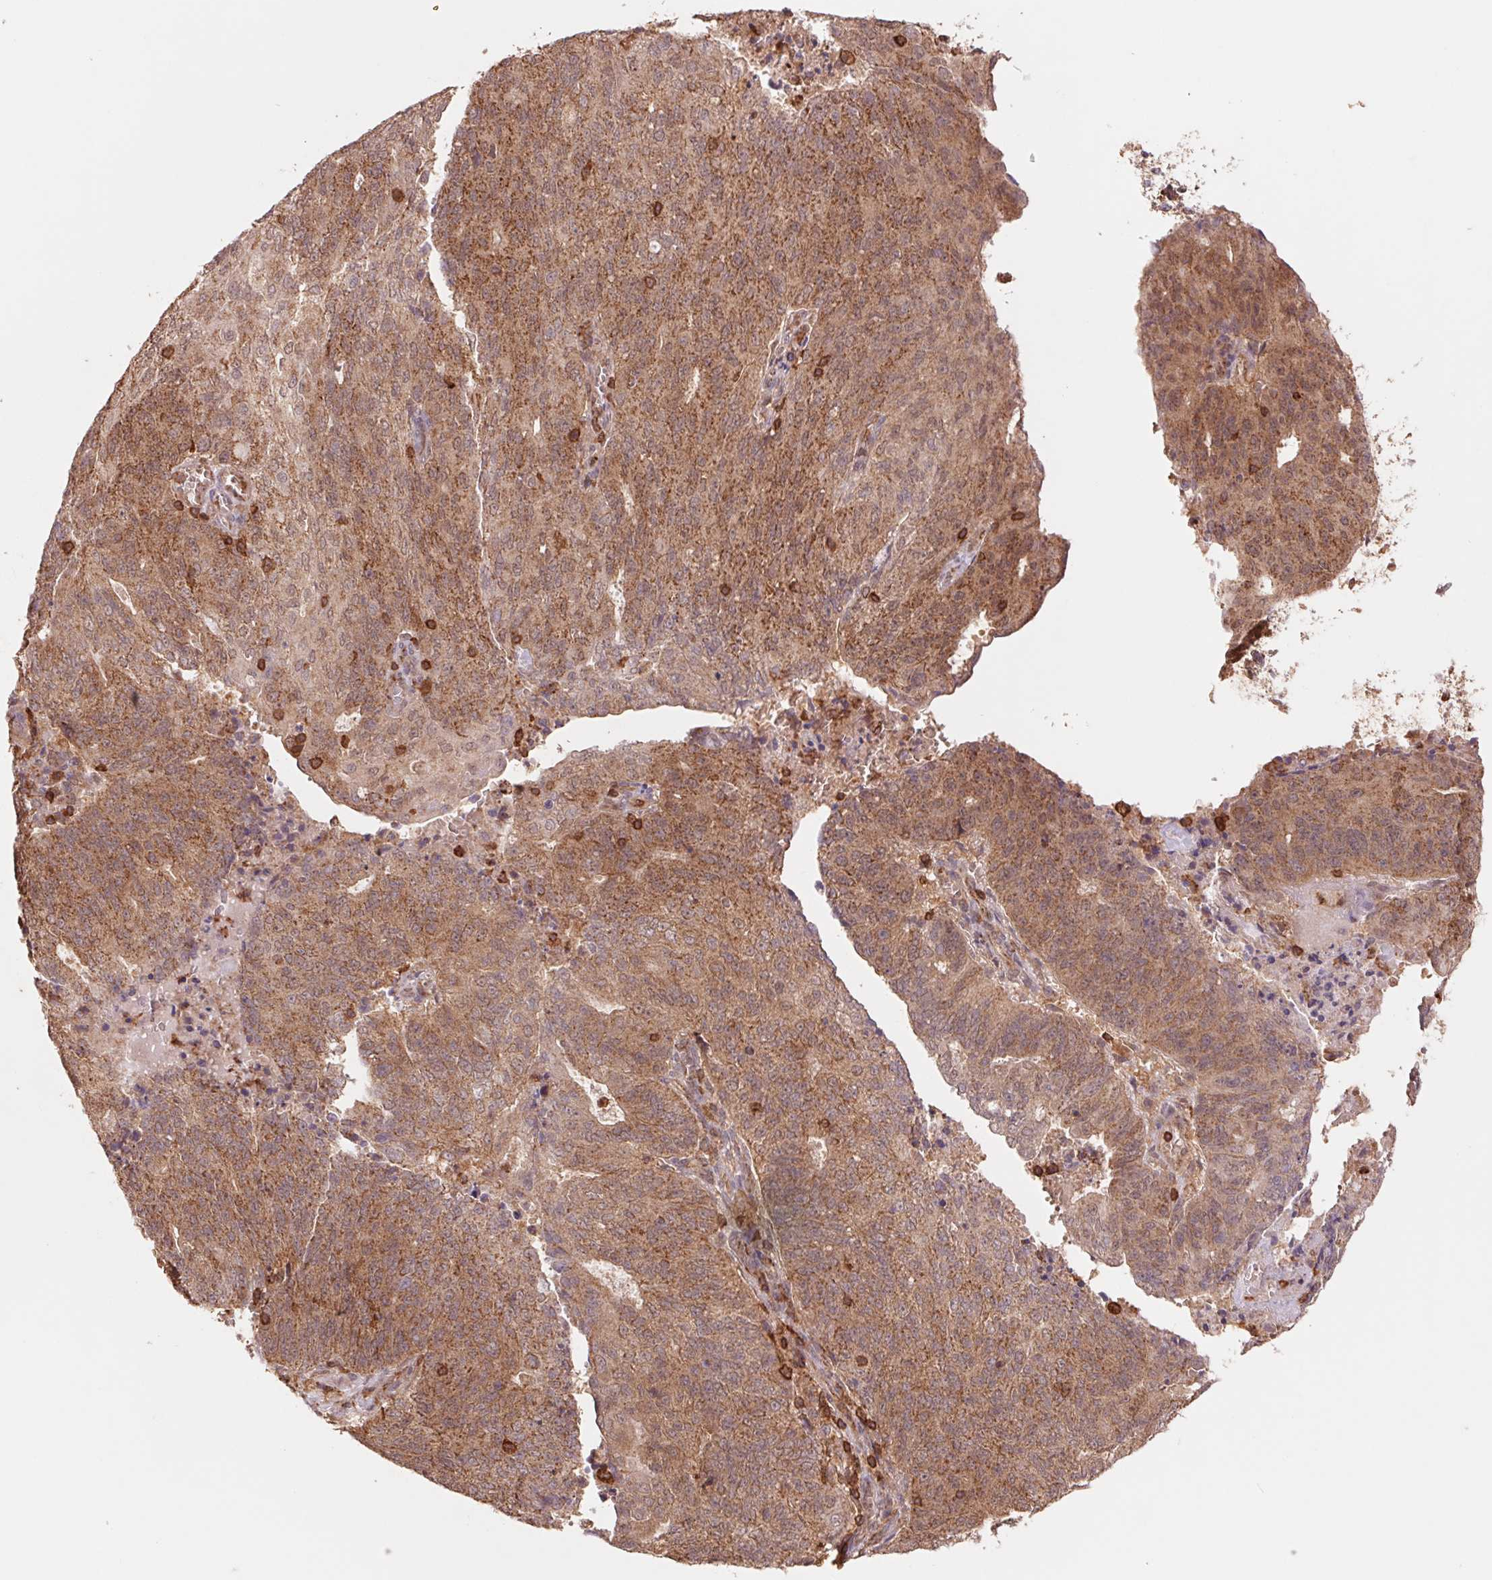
{"staining": {"intensity": "moderate", "quantity": ">75%", "location": "cytoplasmic/membranous"}, "tissue": "endometrial cancer", "cell_type": "Tumor cells", "image_type": "cancer", "snomed": [{"axis": "morphology", "description": "Adenocarcinoma, NOS"}, {"axis": "topography", "description": "Endometrium"}], "caption": "There is medium levels of moderate cytoplasmic/membranous expression in tumor cells of adenocarcinoma (endometrial), as demonstrated by immunohistochemical staining (brown color).", "gene": "URM1", "patient": {"sex": "female", "age": 82}}